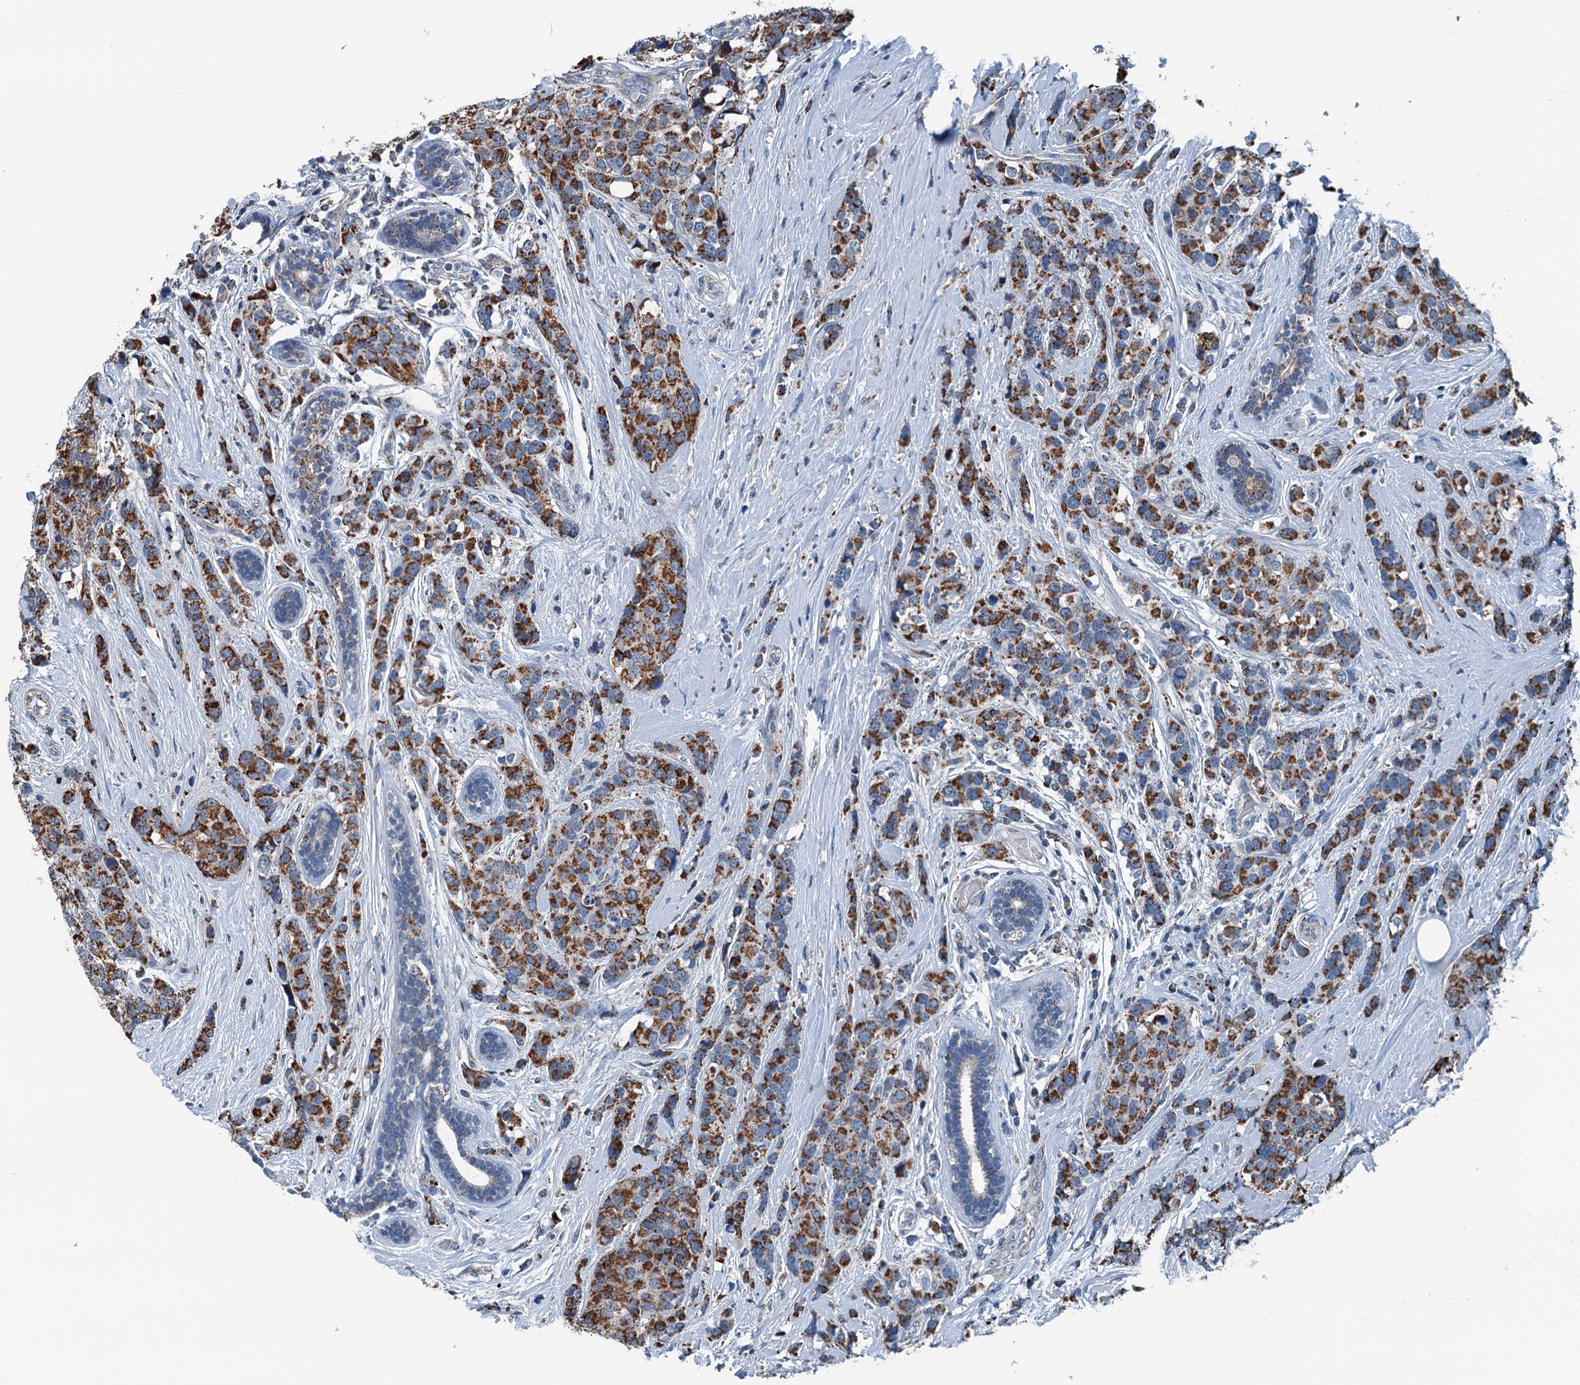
{"staining": {"intensity": "strong", "quantity": ">75%", "location": "cytoplasmic/membranous"}, "tissue": "breast cancer", "cell_type": "Tumor cells", "image_type": "cancer", "snomed": [{"axis": "morphology", "description": "Lobular carcinoma"}, {"axis": "topography", "description": "Breast"}], "caption": "Immunohistochemical staining of breast cancer (lobular carcinoma) reveals high levels of strong cytoplasmic/membranous expression in approximately >75% of tumor cells. Nuclei are stained in blue.", "gene": "TRPT1", "patient": {"sex": "female", "age": 59}}